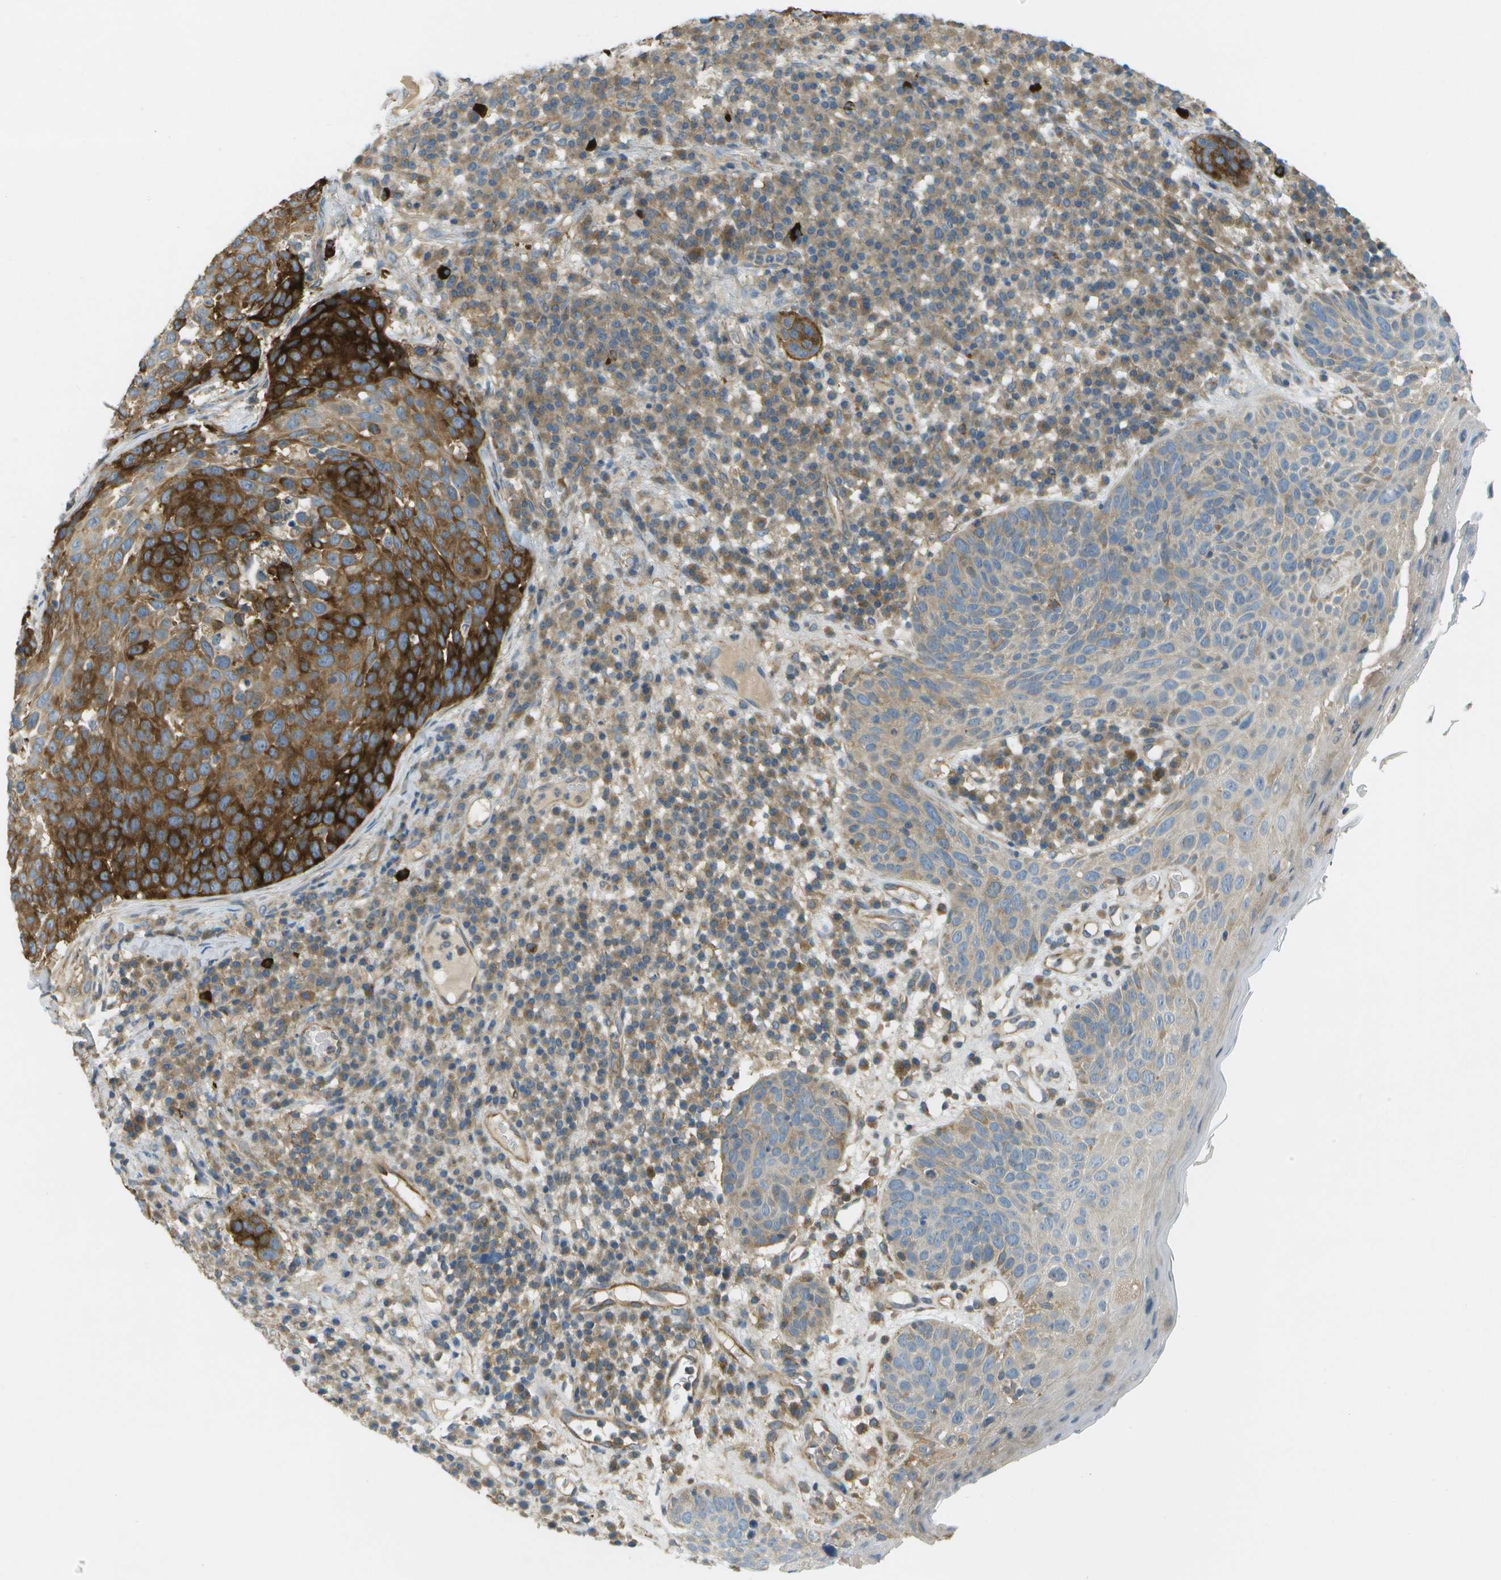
{"staining": {"intensity": "strong", "quantity": "25%-75%", "location": "cytoplasmic/membranous"}, "tissue": "skin cancer", "cell_type": "Tumor cells", "image_type": "cancer", "snomed": [{"axis": "morphology", "description": "Squamous cell carcinoma in situ, NOS"}, {"axis": "morphology", "description": "Squamous cell carcinoma, NOS"}, {"axis": "topography", "description": "Skin"}], "caption": "Skin squamous cell carcinoma in situ stained with a protein marker demonstrates strong staining in tumor cells.", "gene": "WNK2", "patient": {"sex": "male", "age": 93}}